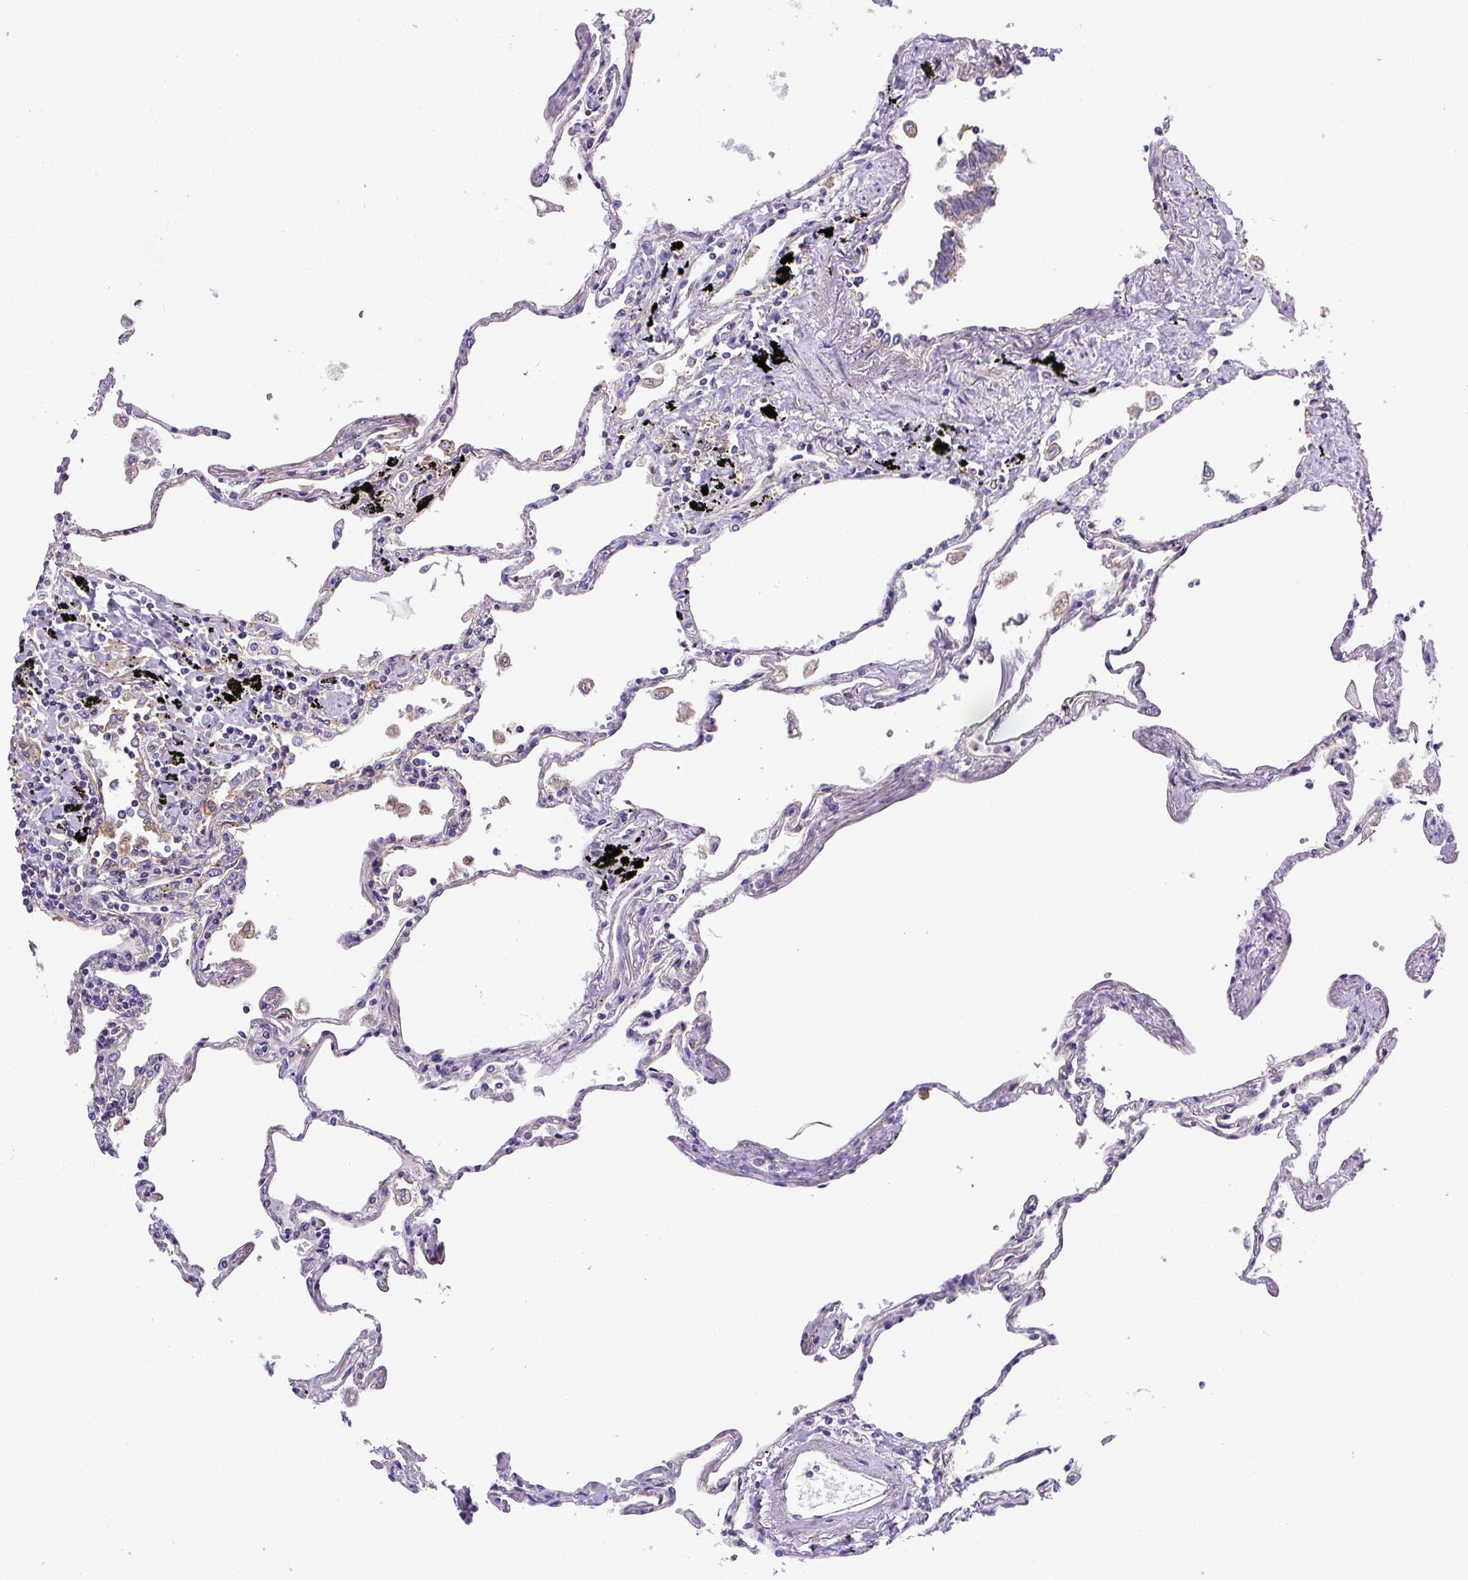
{"staining": {"intensity": "weak", "quantity": "<25%", "location": "cytoplasmic/membranous"}, "tissue": "lung", "cell_type": "Alveolar cells", "image_type": "normal", "snomed": [{"axis": "morphology", "description": "Normal tissue, NOS"}, {"axis": "topography", "description": "Lung"}], "caption": "Lung stained for a protein using immunohistochemistry (IHC) exhibits no expression alveolar cells.", "gene": "DCTN1", "patient": {"sex": "female", "age": 67}}